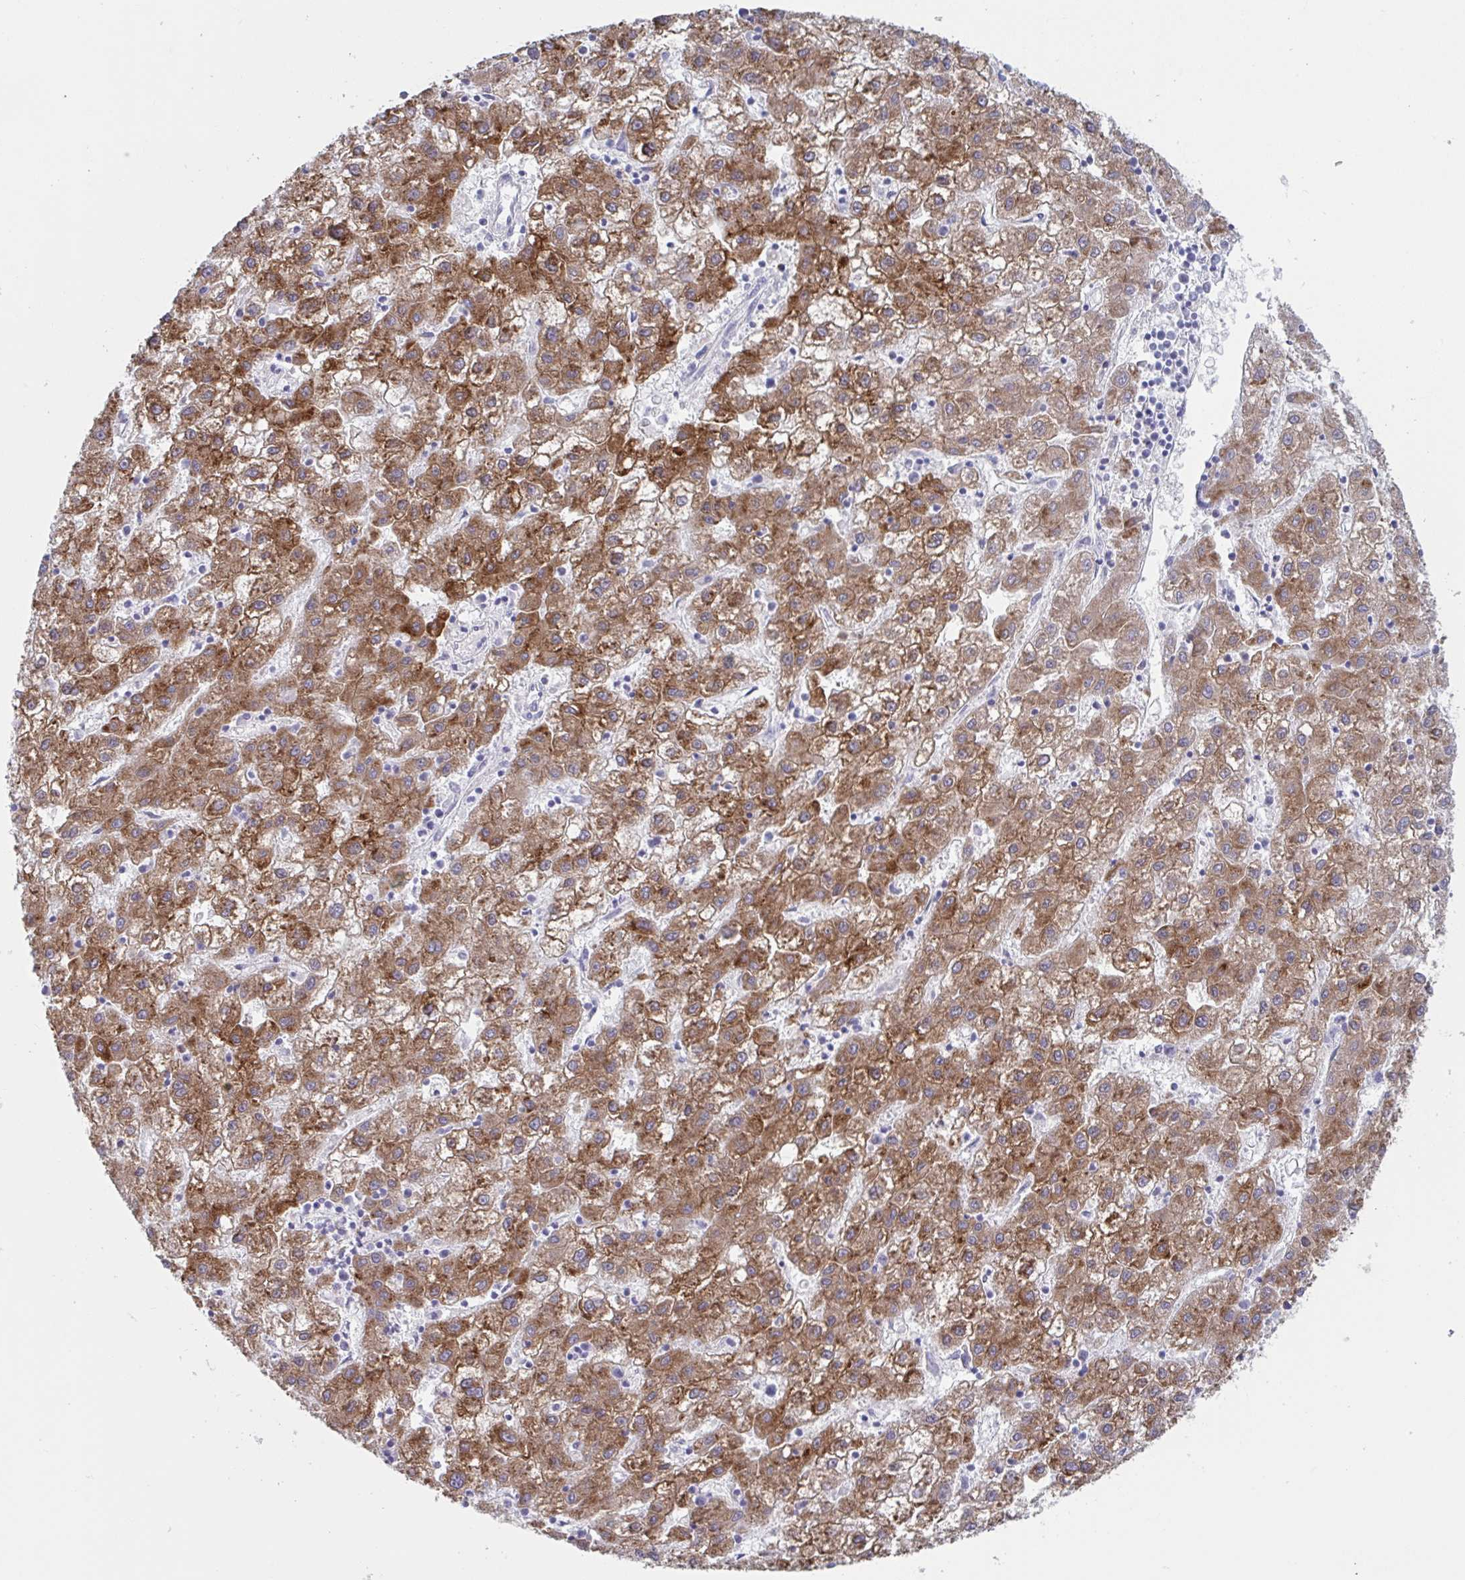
{"staining": {"intensity": "moderate", "quantity": ">75%", "location": "cytoplasmic/membranous"}, "tissue": "liver cancer", "cell_type": "Tumor cells", "image_type": "cancer", "snomed": [{"axis": "morphology", "description": "Carcinoma, Hepatocellular, NOS"}, {"axis": "topography", "description": "Liver"}], "caption": "Liver cancer was stained to show a protein in brown. There is medium levels of moderate cytoplasmic/membranous expression in about >75% of tumor cells.", "gene": "CYP4F11", "patient": {"sex": "male", "age": 72}}